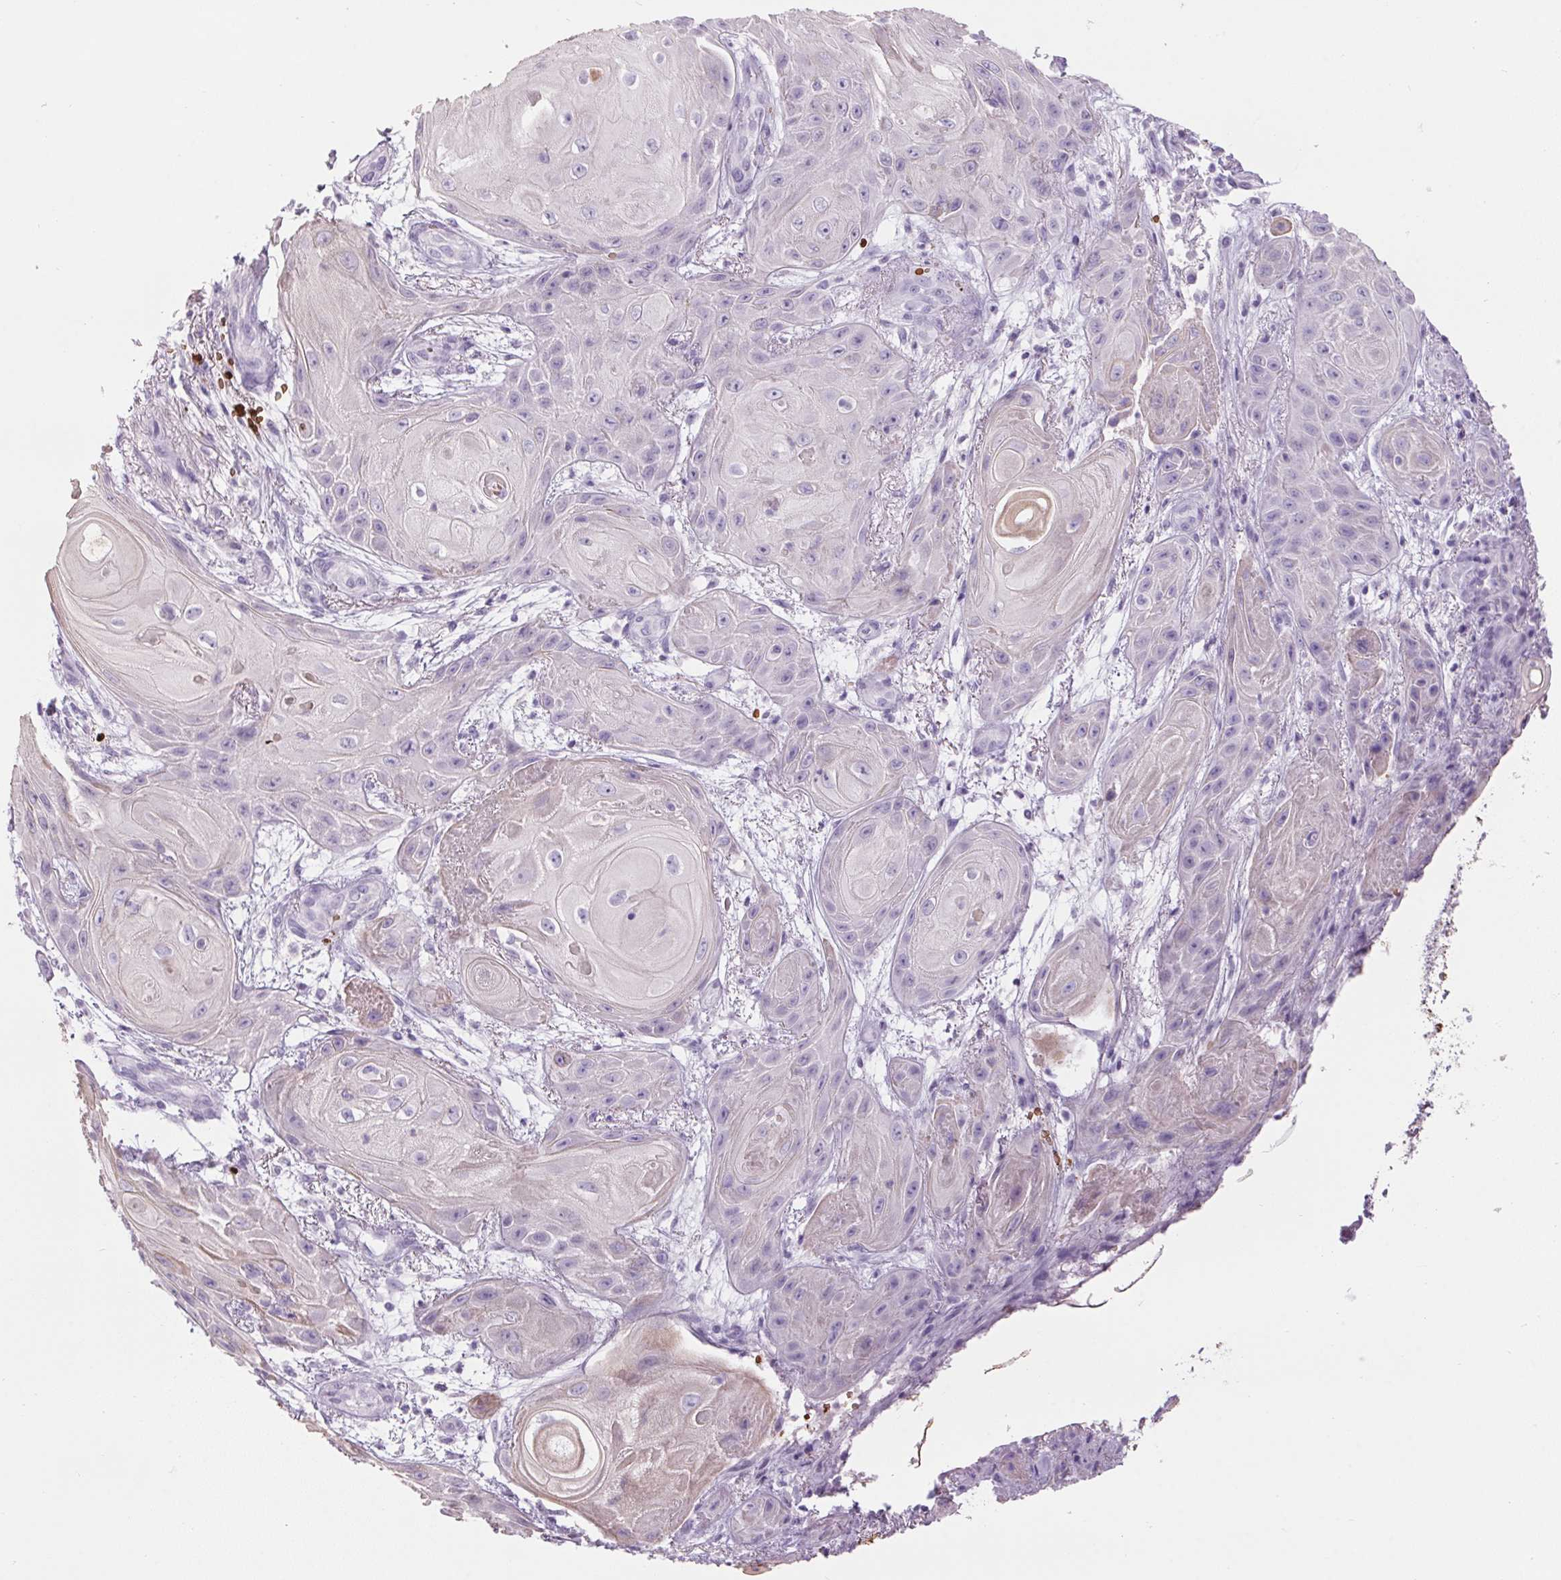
{"staining": {"intensity": "negative", "quantity": "none", "location": "none"}, "tissue": "skin cancer", "cell_type": "Tumor cells", "image_type": "cancer", "snomed": [{"axis": "morphology", "description": "Squamous cell carcinoma, NOS"}, {"axis": "topography", "description": "Skin"}], "caption": "DAB (3,3'-diaminobenzidine) immunohistochemical staining of skin squamous cell carcinoma shows no significant expression in tumor cells.", "gene": "HBQ1", "patient": {"sex": "male", "age": 62}}